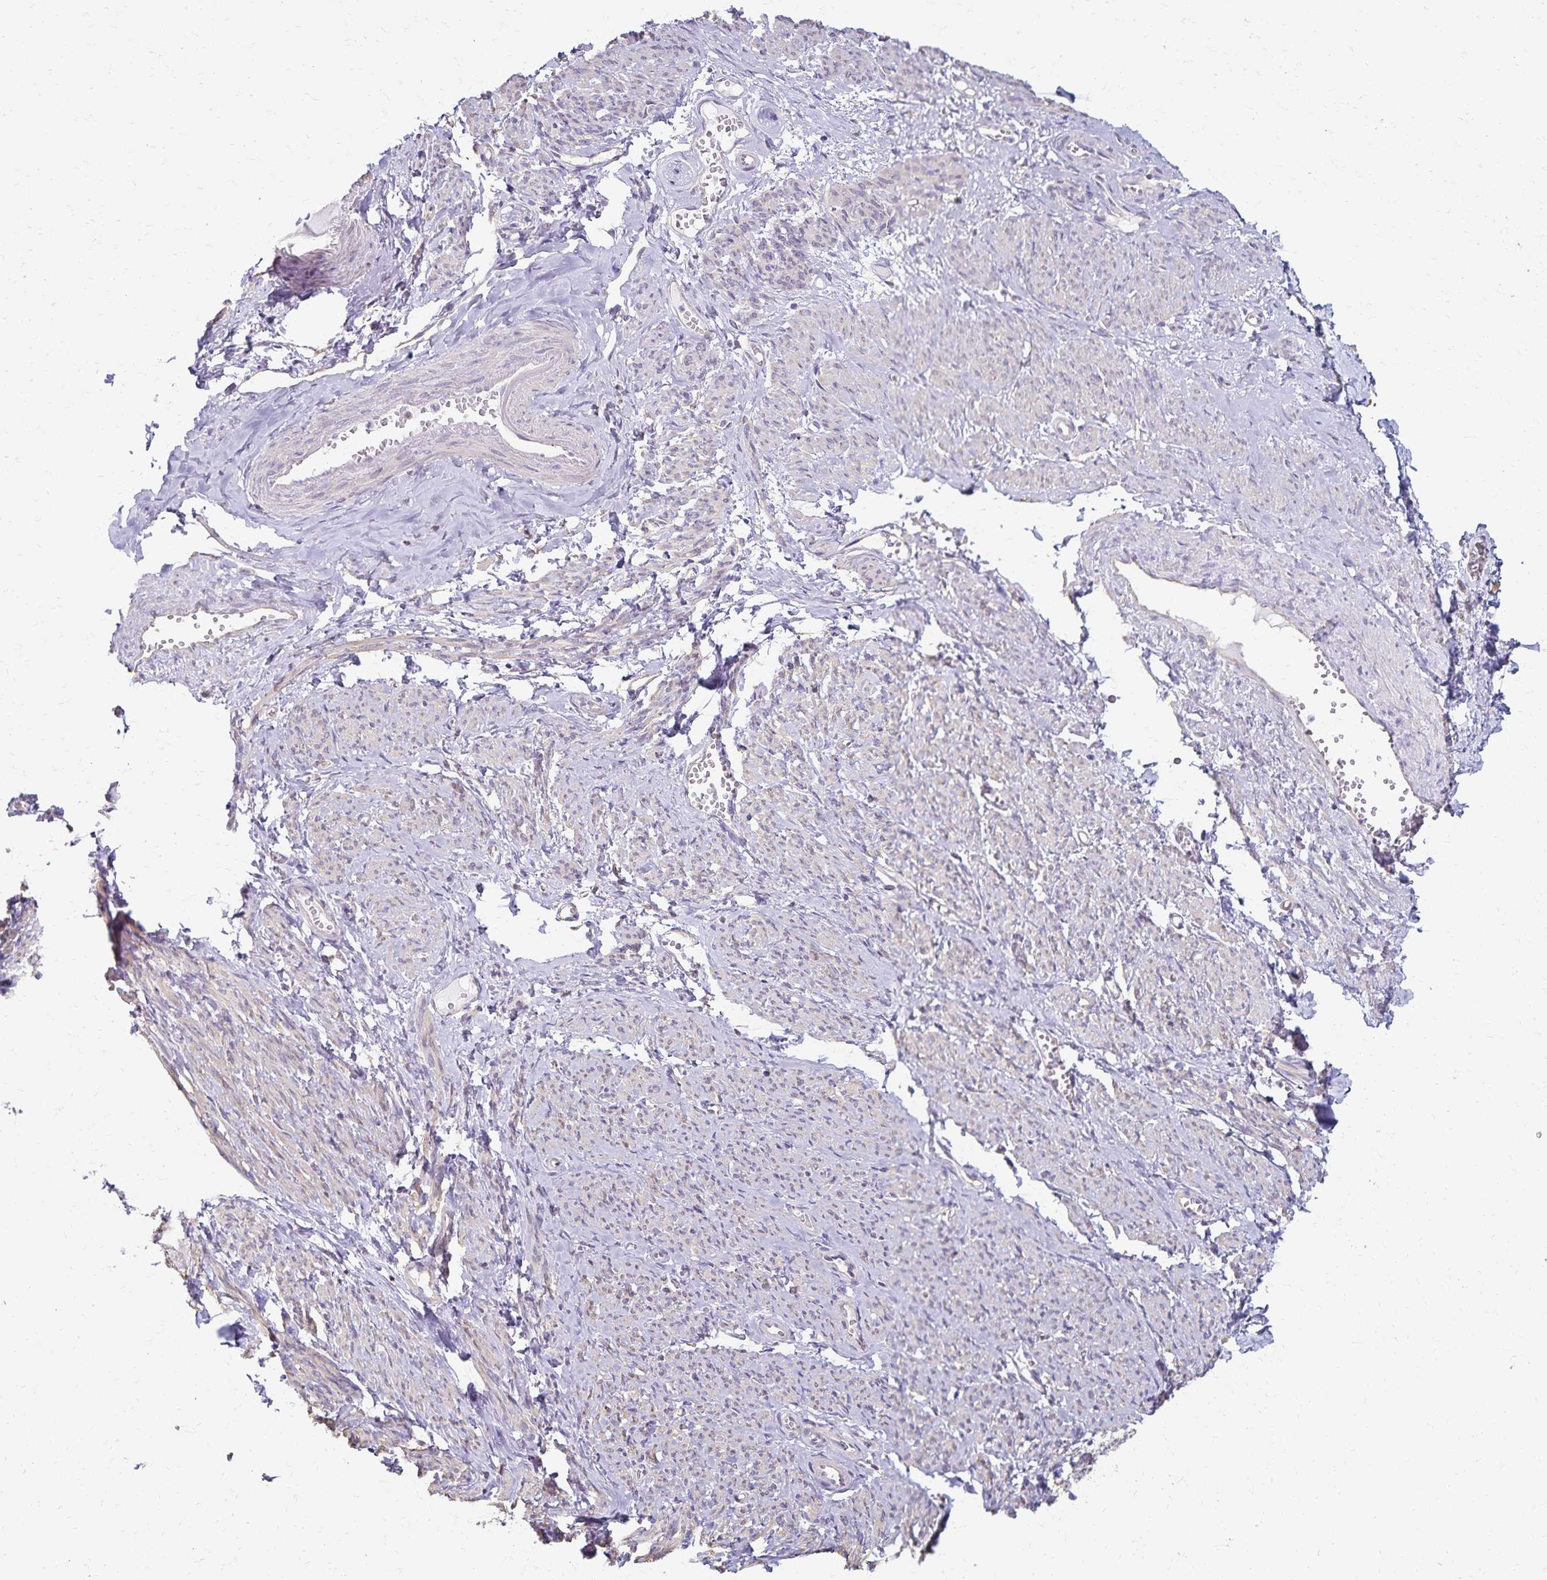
{"staining": {"intensity": "weak", "quantity": "<25%", "location": "cytoplasmic/membranous"}, "tissue": "smooth muscle", "cell_type": "Smooth muscle cells", "image_type": "normal", "snomed": [{"axis": "morphology", "description": "Normal tissue, NOS"}, {"axis": "topography", "description": "Smooth muscle"}], "caption": "Smooth muscle cells are negative for brown protein staining in benign smooth muscle. (DAB (3,3'-diaminobenzidine) immunohistochemistry with hematoxylin counter stain).", "gene": "KISS1", "patient": {"sex": "female", "age": 65}}